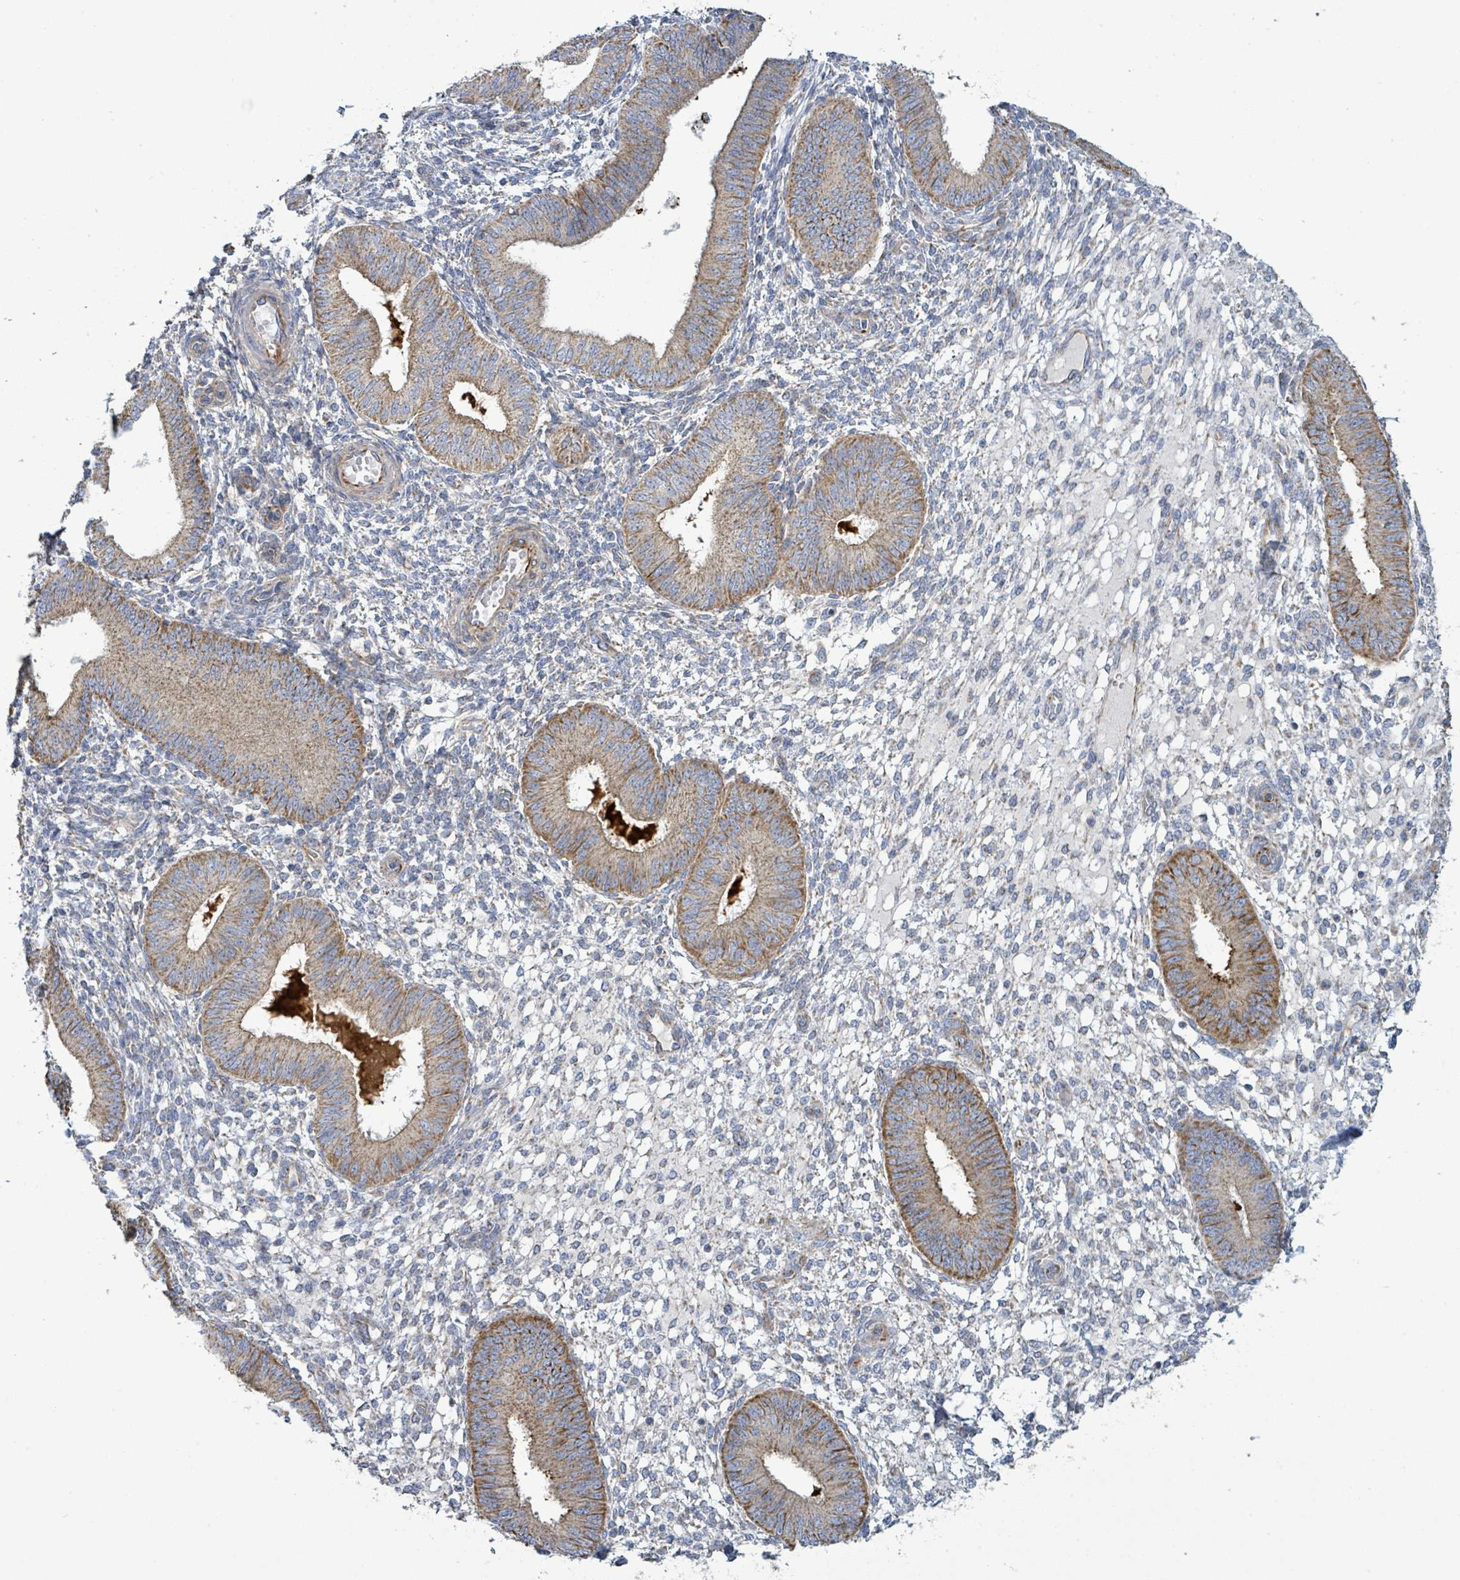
{"staining": {"intensity": "negative", "quantity": "none", "location": "none"}, "tissue": "endometrium", "cell_type": "Cells in endometrial stroma", "image_type": "normal", "snomed": [{"axis": "morphology", "description": "Normal tissue, NOS"}, {"axis": "topography", "description": "Endometrium"}], "caption": "Photomicrograph shows no significant protein staining in cells in endometrial stroma of normal endometrium.", "gene": "ALG12", "patient": {"sex": "female", "age": 49}}